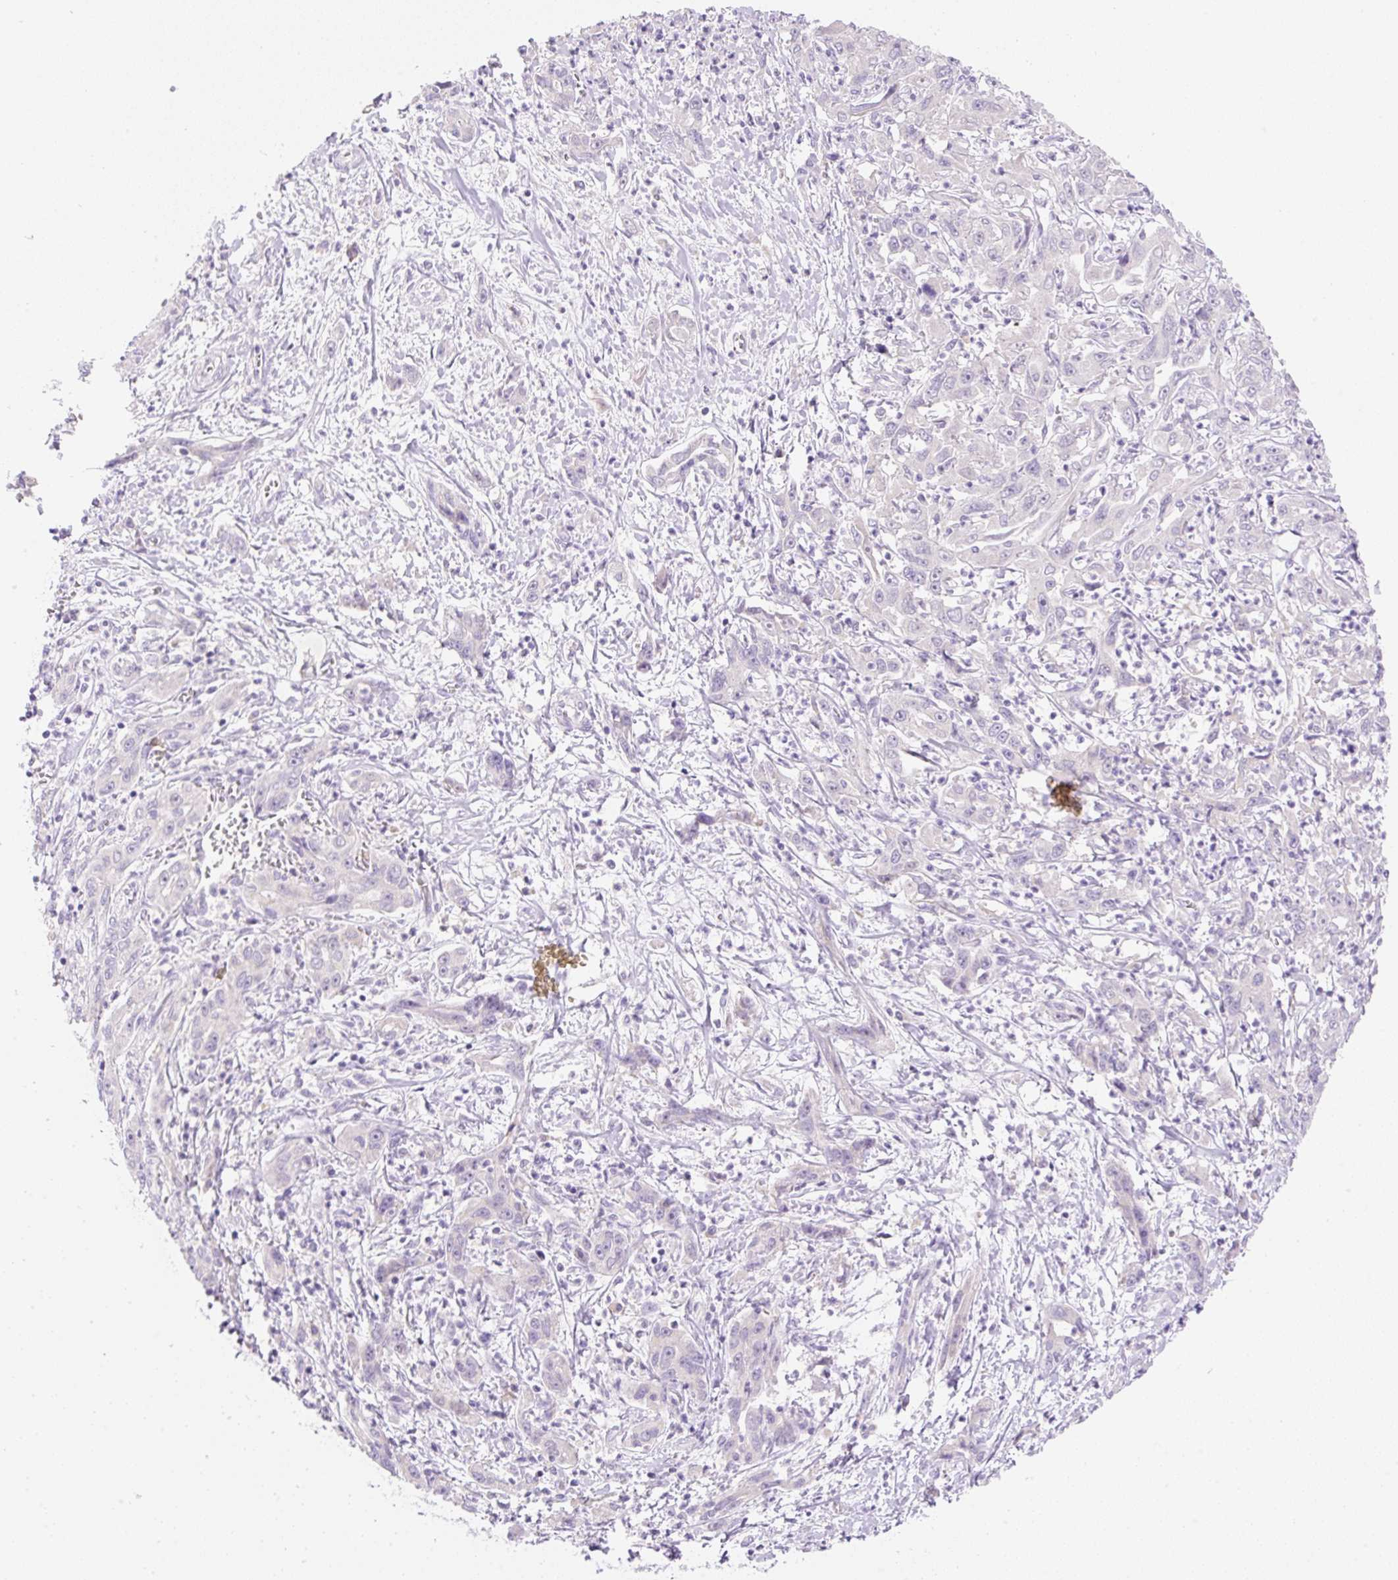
{"staining": {"intensity": "negative", "quantity": "none", "location": "none"}, "tissue": "liver cancer", "cell_type": "Tumor cells", "image_type": "cancer", "snomed": [{"axis": "morphology", "description": "Carcinoma, Hepatocellular, NOS"}, {"axis": "topography", "description": "Liver"}], "caption": "Tumor cells are negative for brown protein staining in liver cancer.", "gene": "DENND5A", "patient": {"sex": "male", "age": 63}}